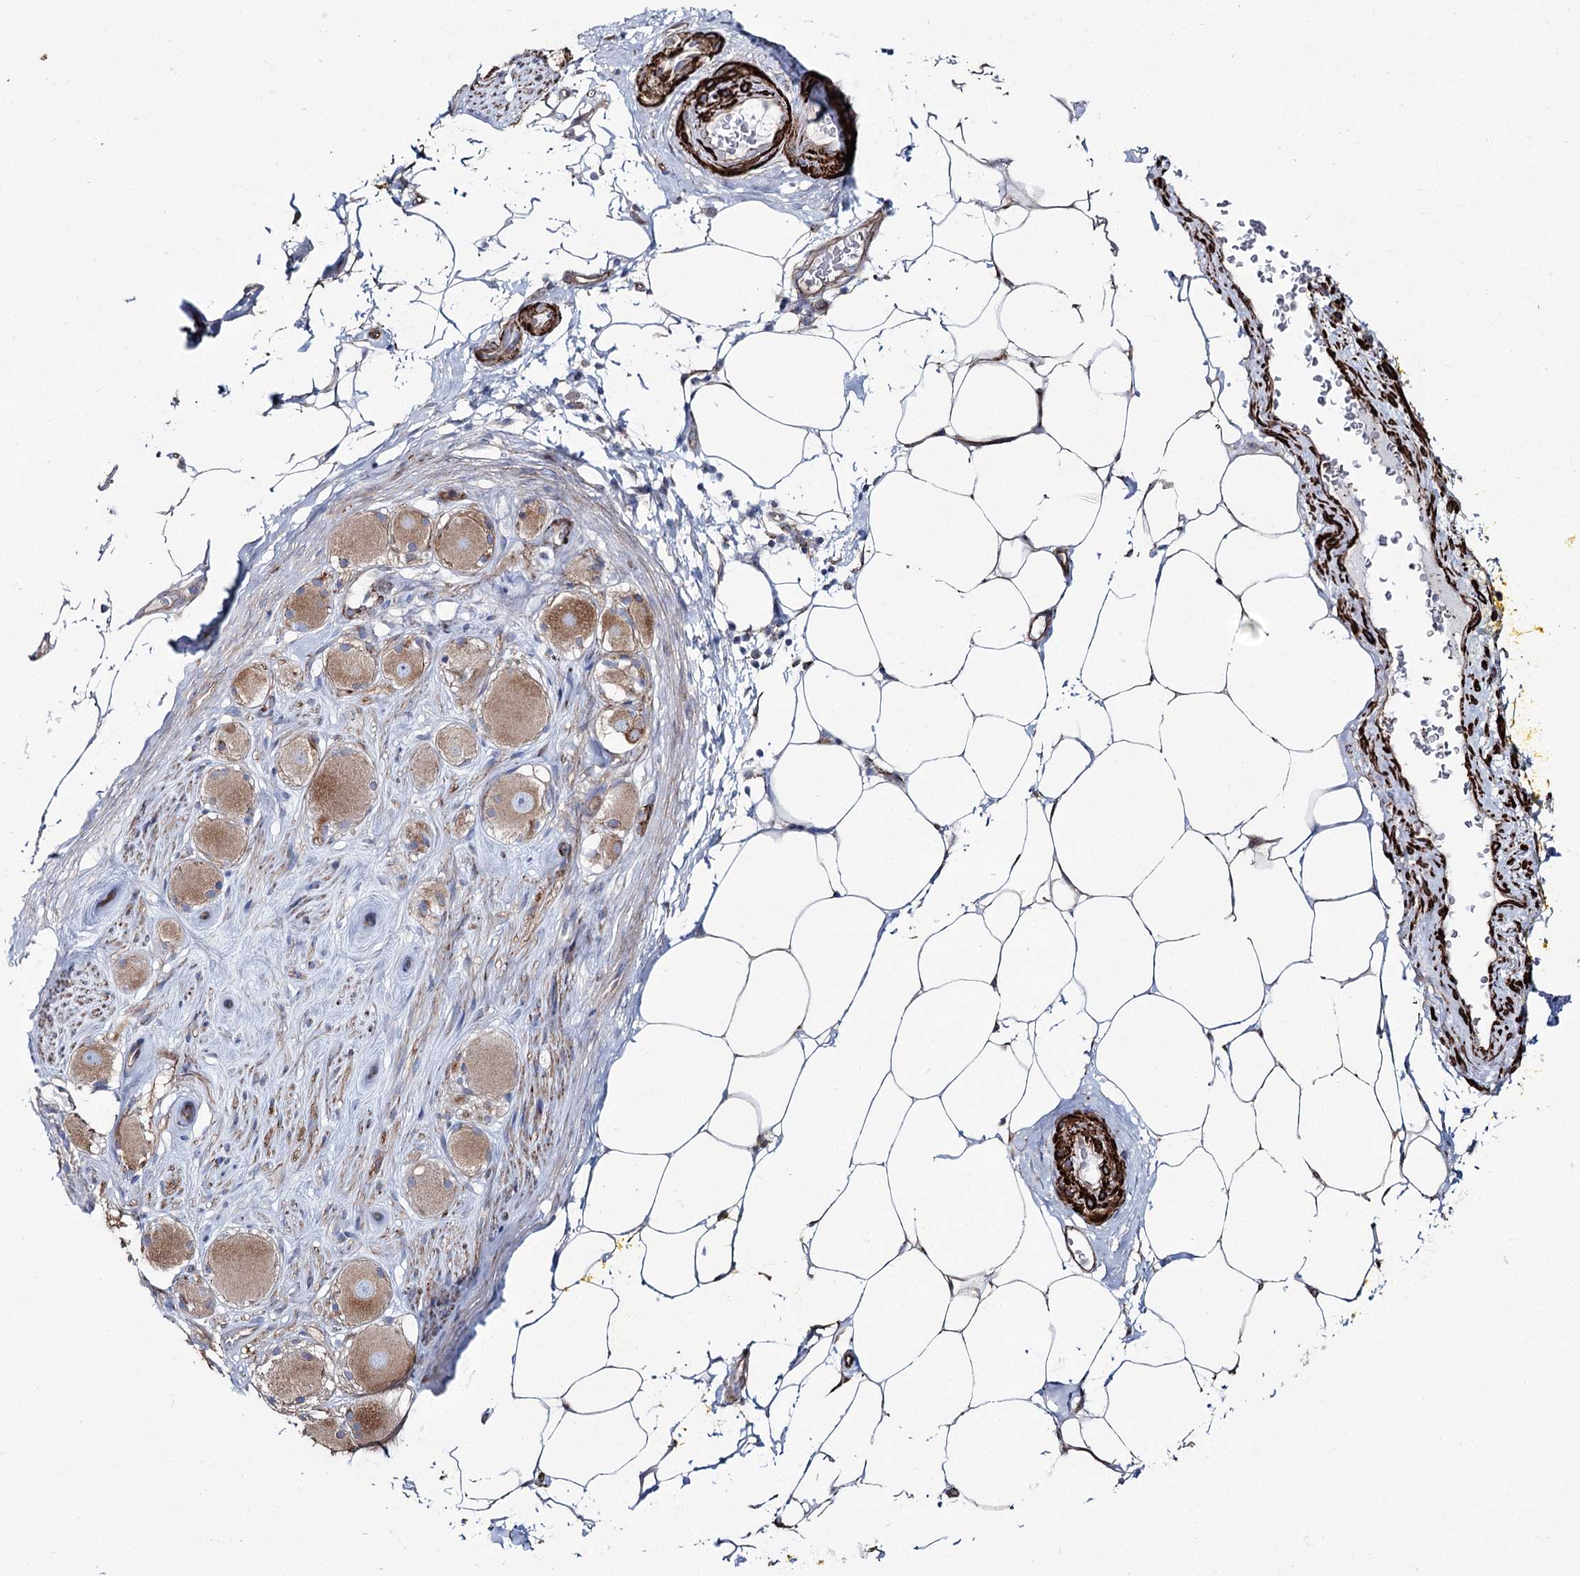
{"staining": {"intensity": "moderate", "quantity": "25%-75%", "location": "cytoplasmic/membranous"}, "tissue": "adipose tissue", "cell_type": "Adipocytes", "image_type": "normal", "snomed": [{"axis": "morphology", "description": "Normal tissue, NOS"}, {"axis": "morphology", "description": "Adenocarcinoma, Low grade"}, {"axis": "topography", "description": "Prostate"}, {"axis": "topography", "description": "Peripheral nerve tissue"}], "caption": "About 25%-75% of adipocytes in normal adipose tissue reveal moderate cytoplasmic/membranous protein expression as visualized by brown immunohistochemical staining.", "gene": "SUMF1", "patient": {"sex": "male", "age": 63}}